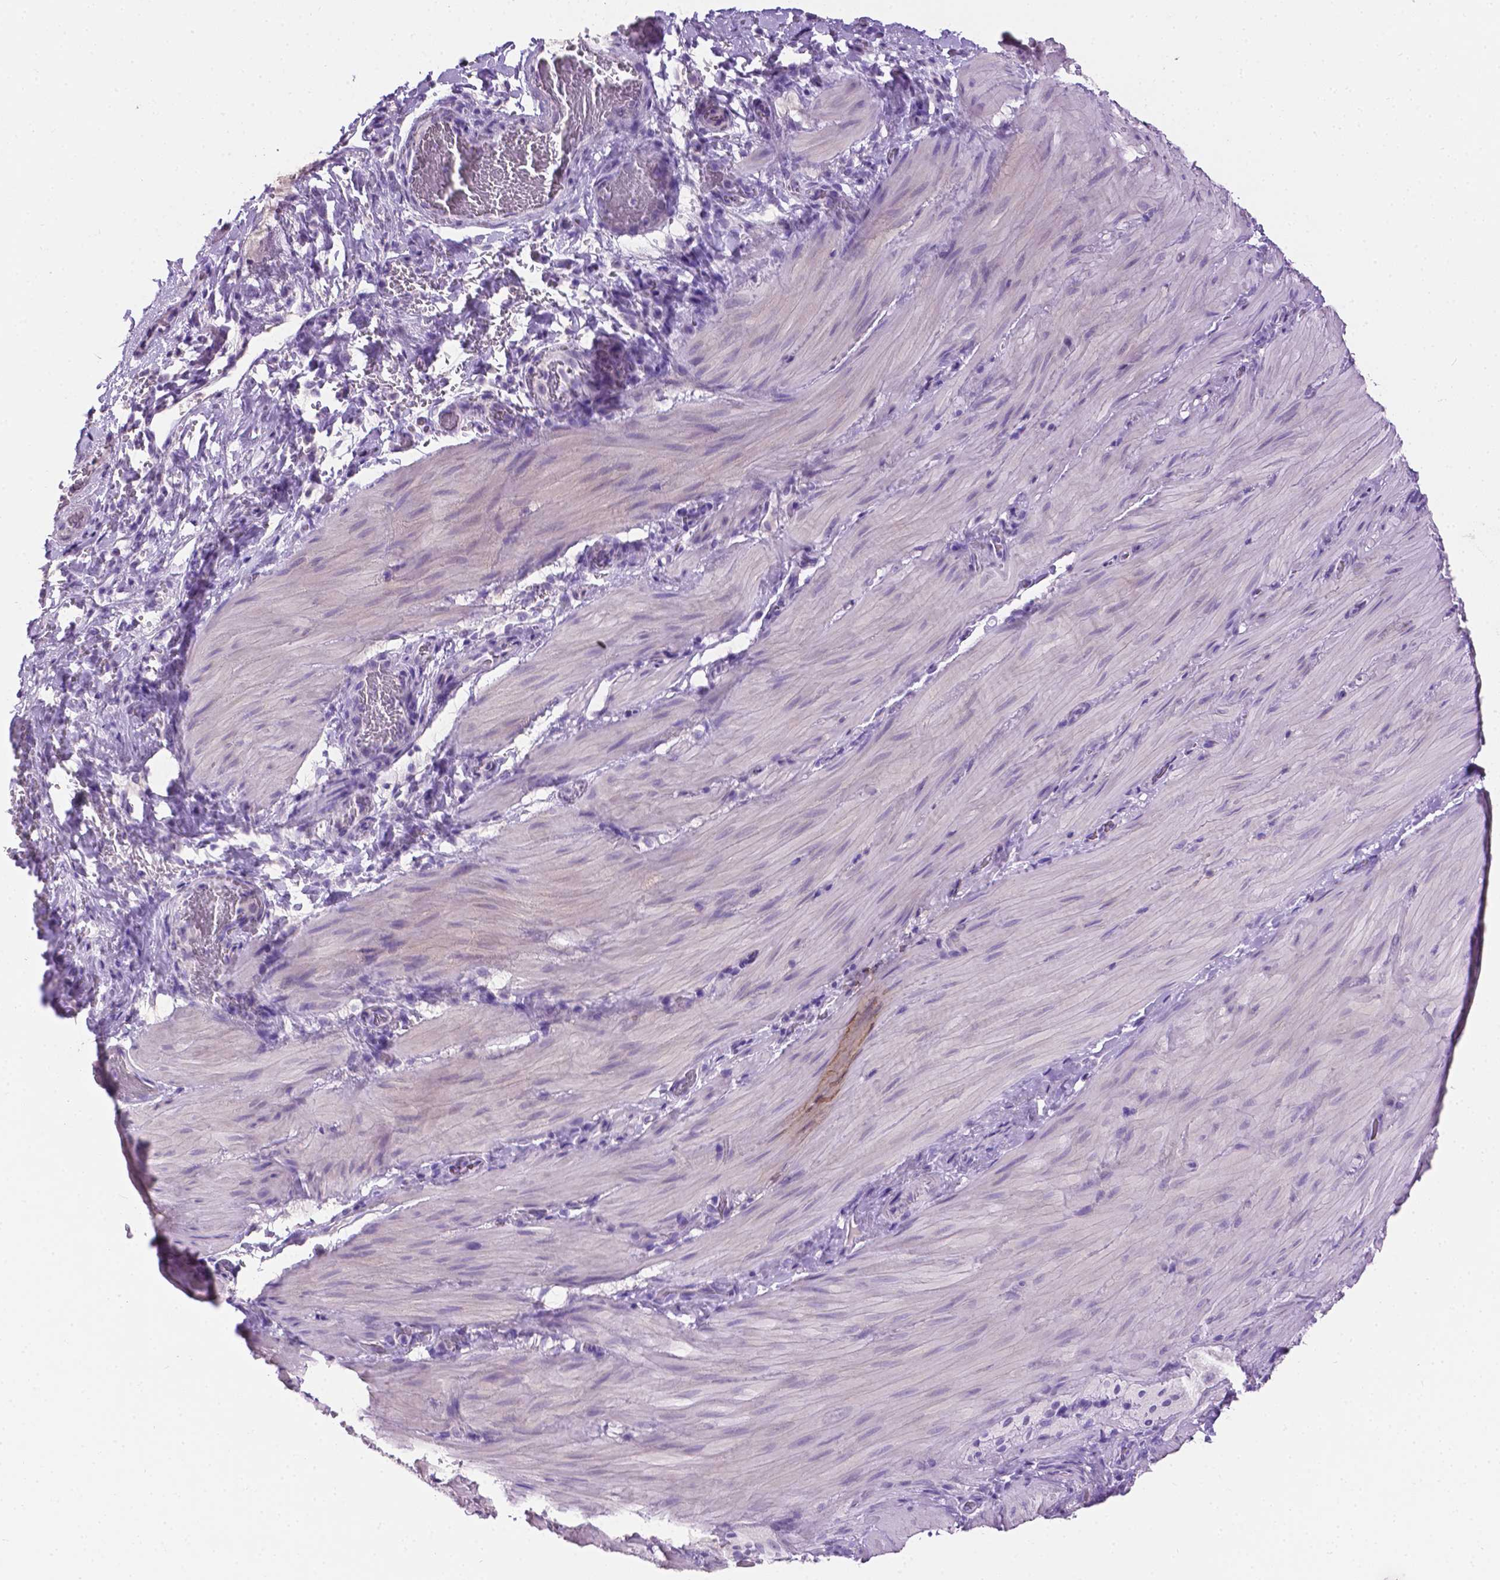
{"staining": {"intensity": "negative", "quantity": "none", "location": "none"}, "tissue": "smooth muscle", "cell_type": "Smooth muscle cells", "image_type": "normal", "snomed": [{"axis": "morphology", "description": "Normal tissue, NOS"}, {"axis": "topography", "description": "Smooth muscle"}, {"axis": "topography", "description": "Colon"}], "caption": "This is an immunohistochemistry (IHC) image of normal human smooth muscle. There is no staining in smooth muscle cells.", "gene": "TACSTD2", "patient": {"sex": "male", "age": 73}}